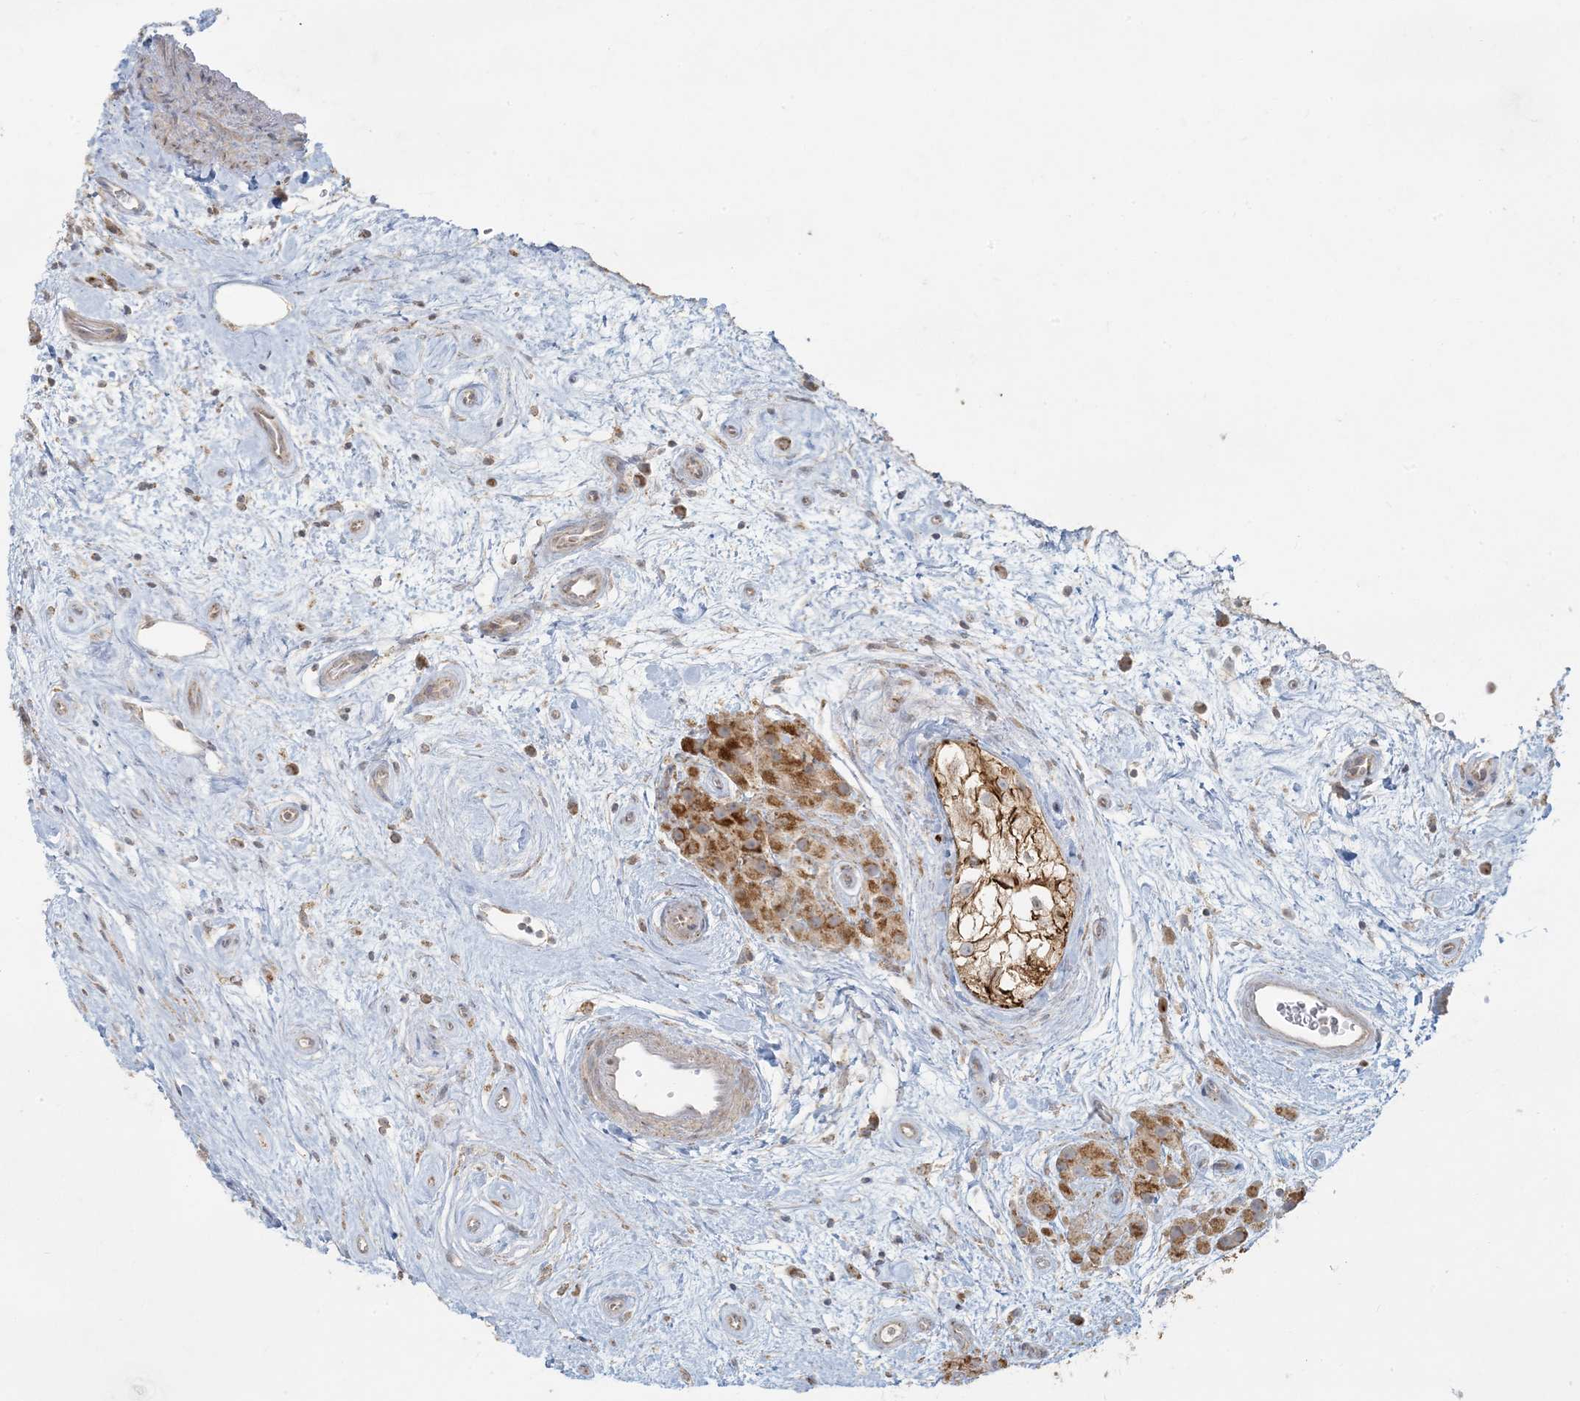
{"staining": {"intensity": "moderate", "quantity": "25%-75%", "location": "cytoplasmic/membranous"}, "tissue": "testis cancer", "cell_type": "Tumor cells", "image_type": "cancer", "snomed": [{"axis": "morphology", "description": "Seminoma, NOS"}, {"axis": "topography", "description": "Testis"}], "caption": "A brown stain highlights moderate cytoplasmic/membranous expression of a protein in testis cancer tumor cells.", "gene": "MCAT", "patient": {"sex": "male", "age": 49}}